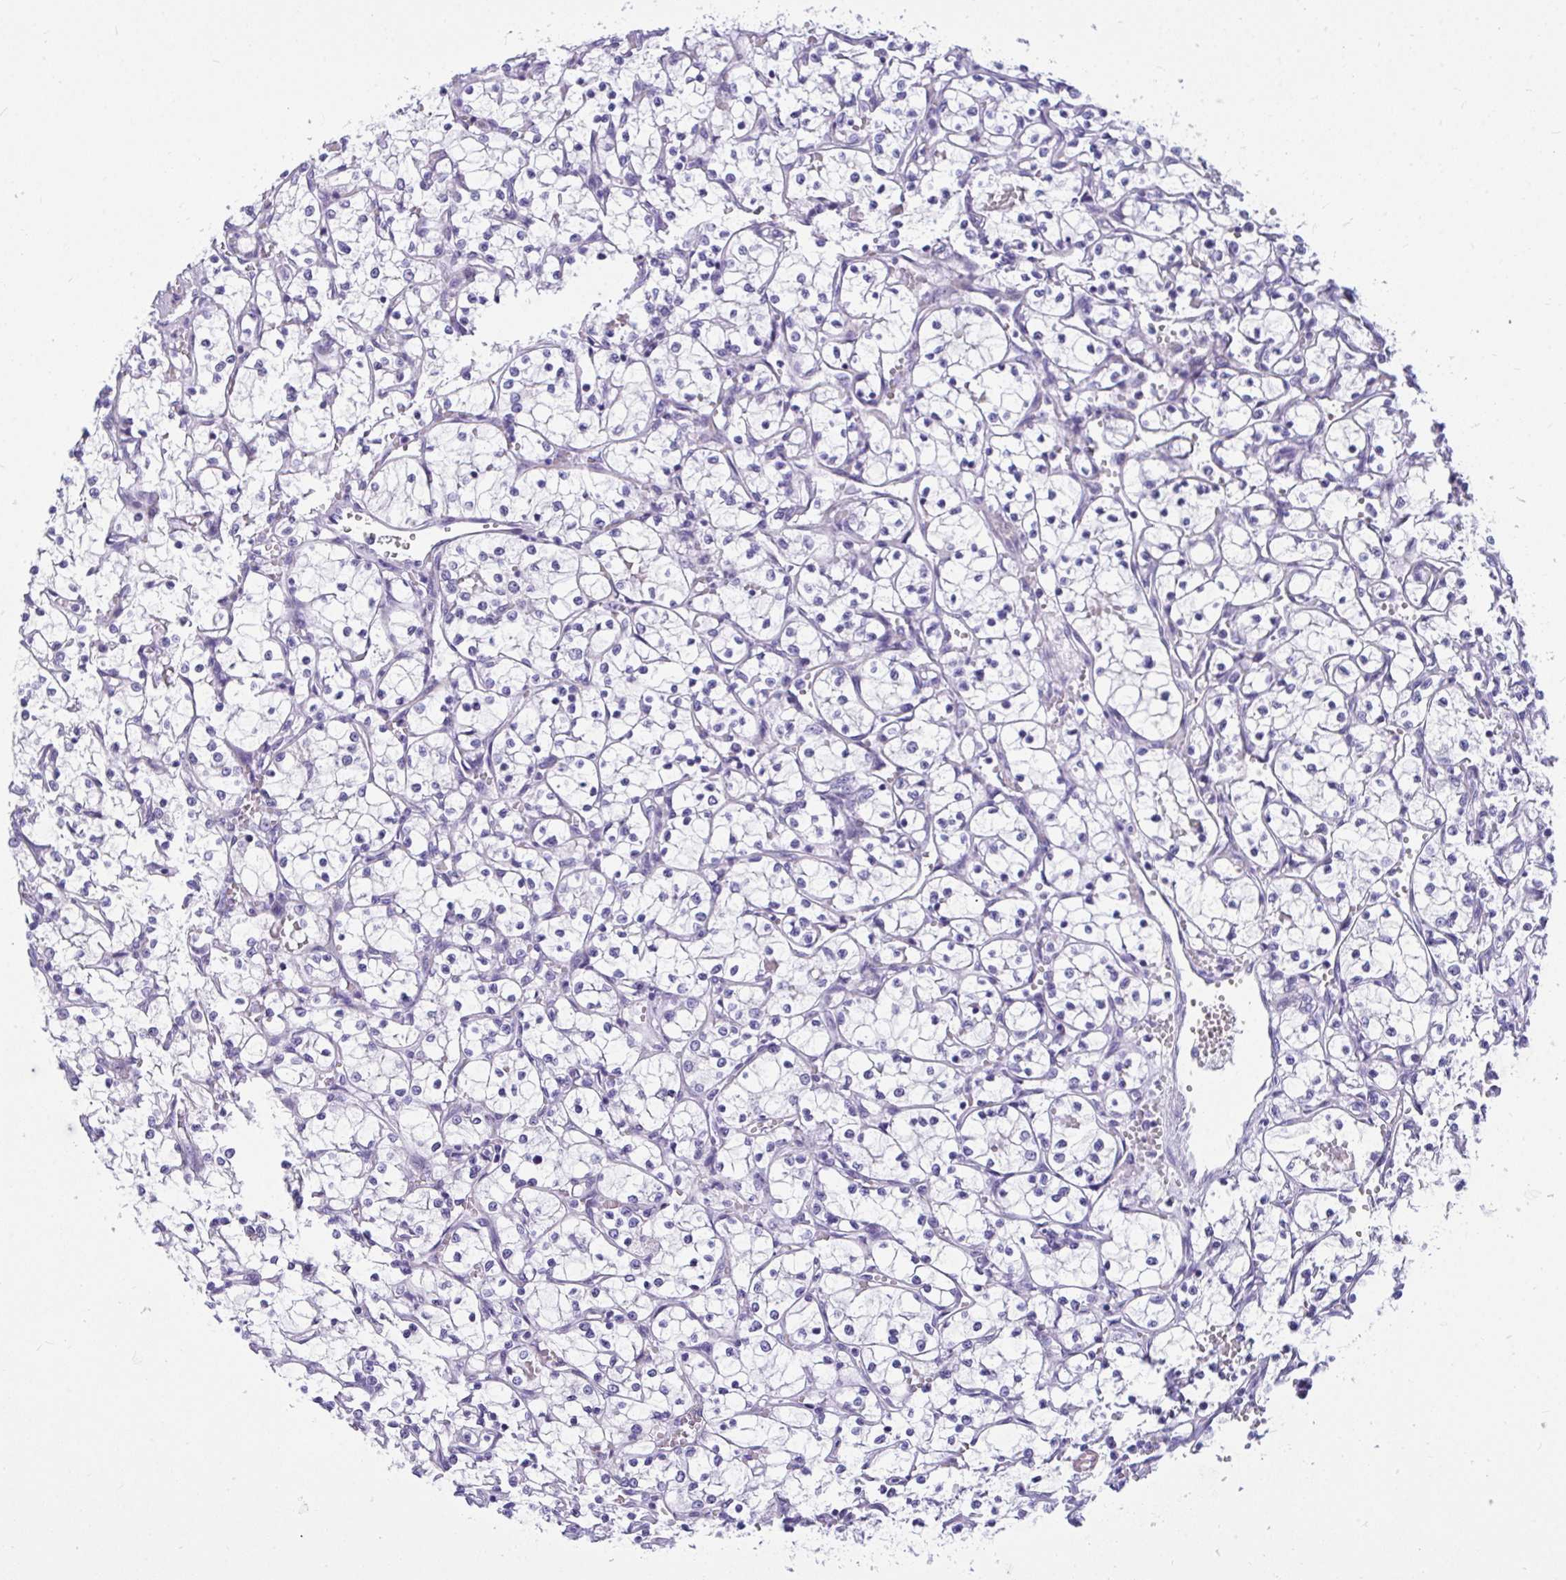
{"staining": {"intensity": "negative", "quantity": "none", "location": "none"}, "tissue": "renal cancer", "cell_type": "Tumor cells", "image_type": "cancer", "snomed": [{"axis": "morphology", "description": "Adenocarcinoma, NOS"}, {"axis": "topography", "description": "Kidney"}], "caption": "Immunohistochemistry histopathology image of neoplastic tissue: human renal cancer stained with DAB displays no significant protein staining in tumor cells.", "gene": "TSBP1", "patient": {"sex": "female", "age": 69}}